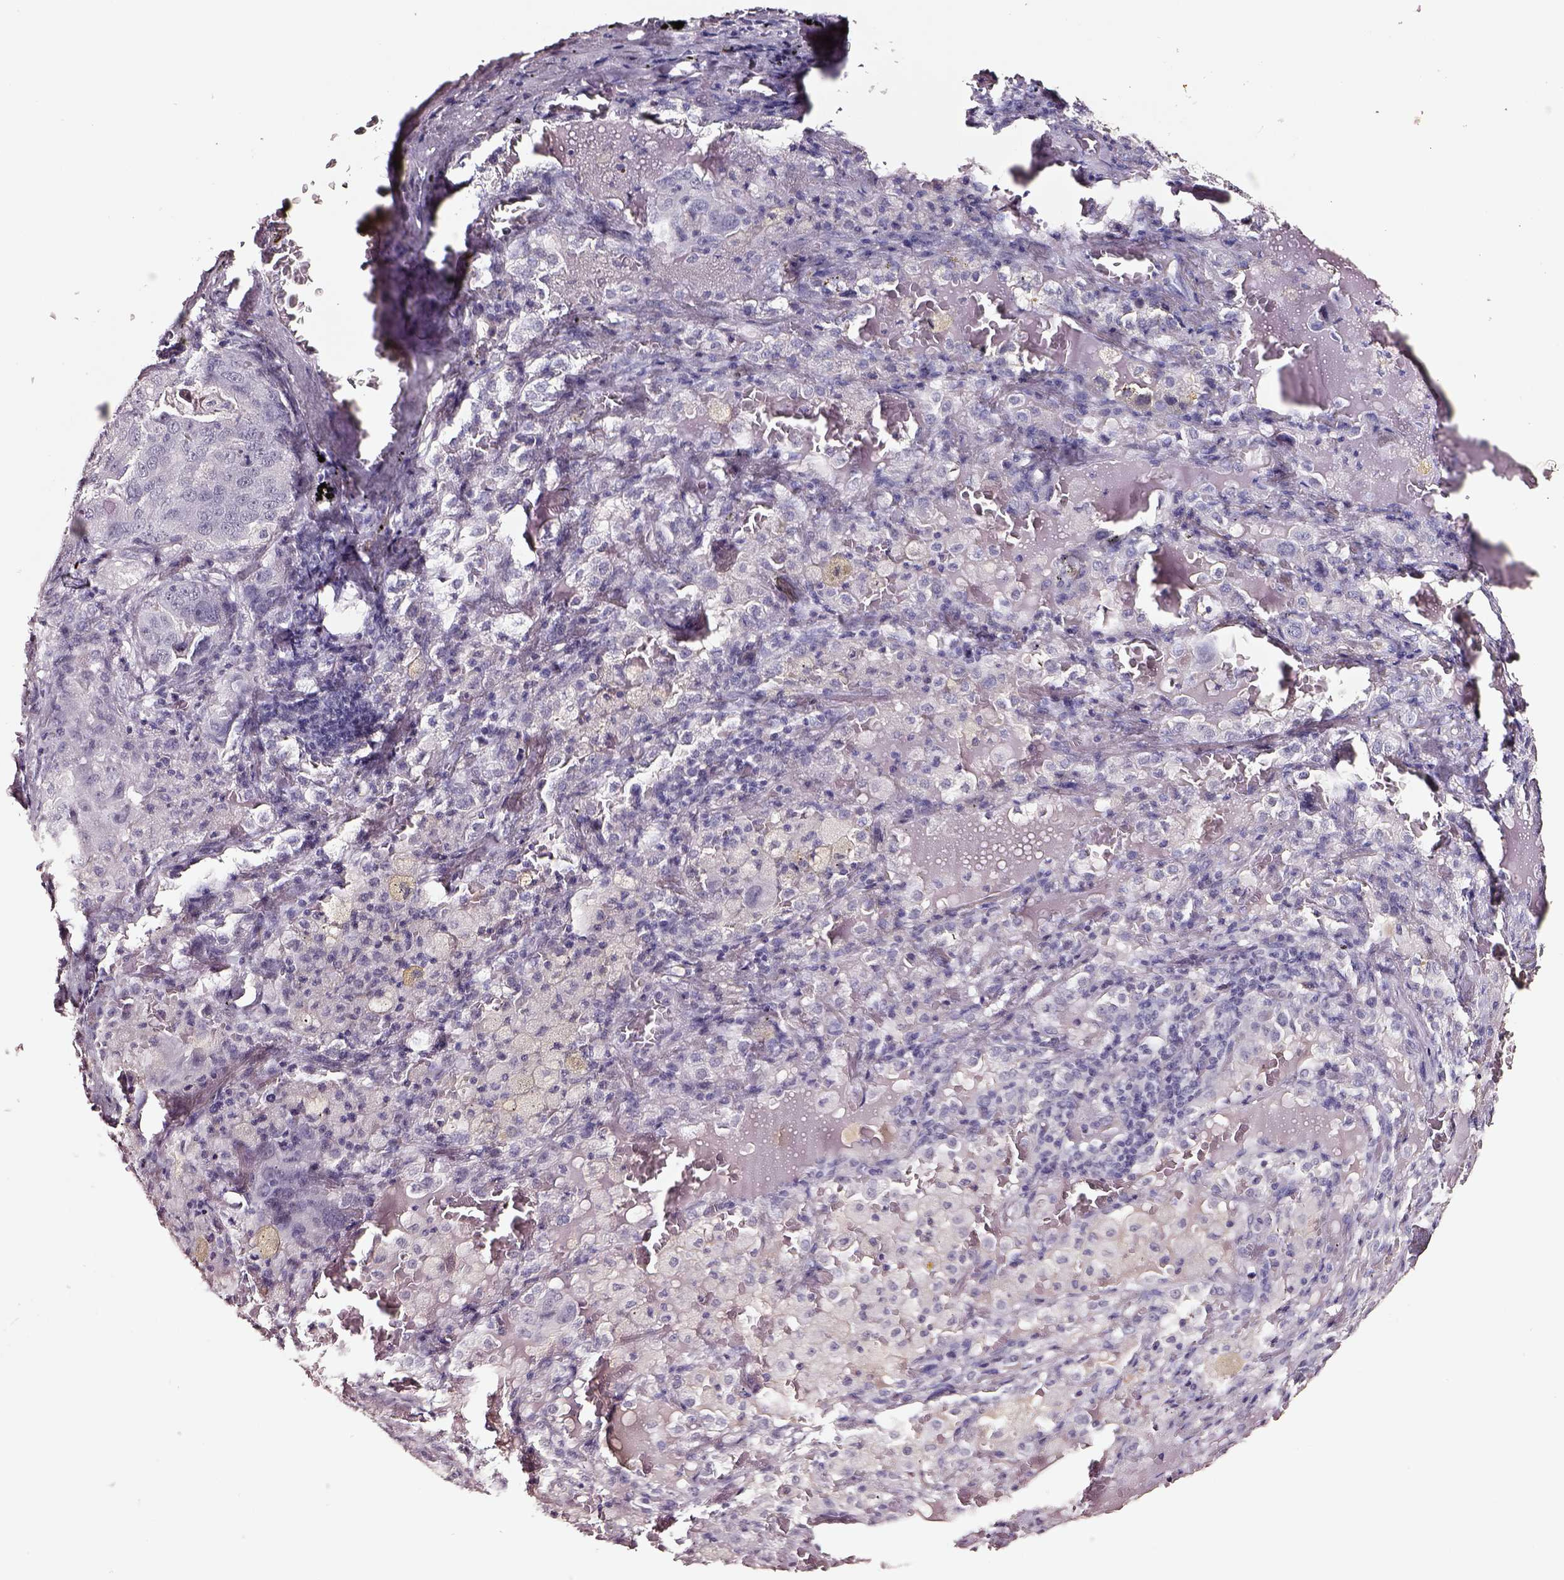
{"staining": {"intensity": "negative", "quantity": "none", "location": "none"}, "tissue": "lung cancer", "cell_type": "Tumor cells", "image_type": "cancer", "snomed": [{"axis": "morphology", "description": "Adenocarcinoma, NOS"}, {"axis": "topography", "description": "Lung"}], "caption": "DAB (3,3'-diaminobenzidine) immunohistochemical staining of human lung cancer reveals no significant positivity in tumor cells.", "gene": "SMIM17", "patient": {"sex": "female", "age": 61}}